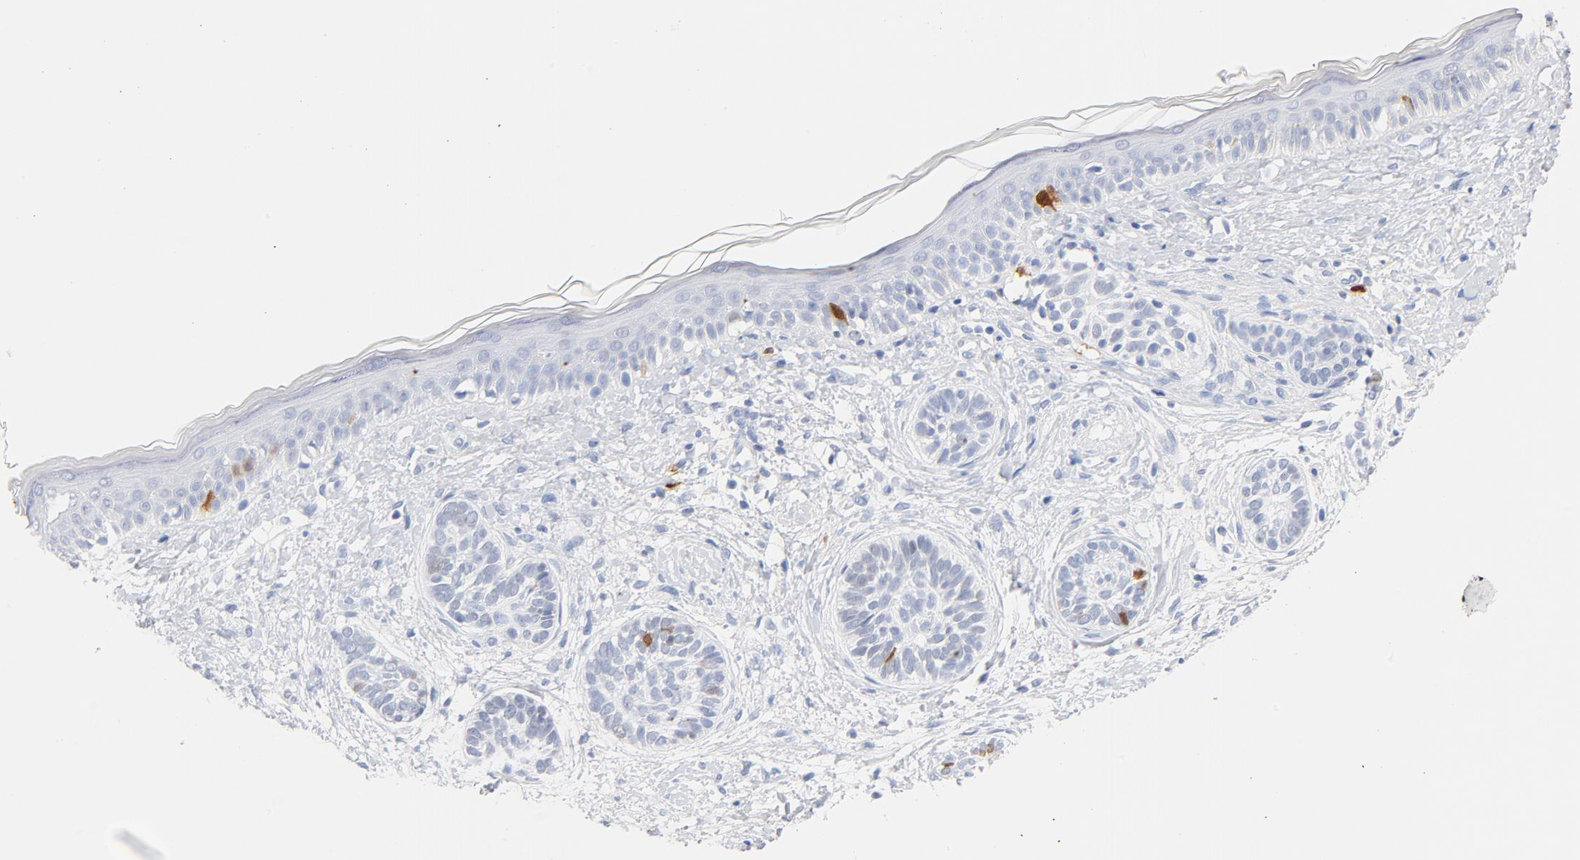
{"staining": {"intensity": "strong", "quantity": "<25%", "location": "nuclear"}, "tissue": "skin cancer", "cell_type": "Tumor cells", "image_type": "cancer", "snomed": [{"axis": "morphology", "description": "Normal tissue, NOS"}, {"axis": "morphology", "description": "Basal cell carcinoma"}, {"axis": "topography", "description": "Skin"}], "caption": "Skin basal cell carcinoma tissue demonstrates strong nuclear expression in about <25% of tumor cells (Brightfield microscopy of DAB IHC at high magnification).", "gene": "CDC20", "patient": {"sex": "male", "age": 63}}